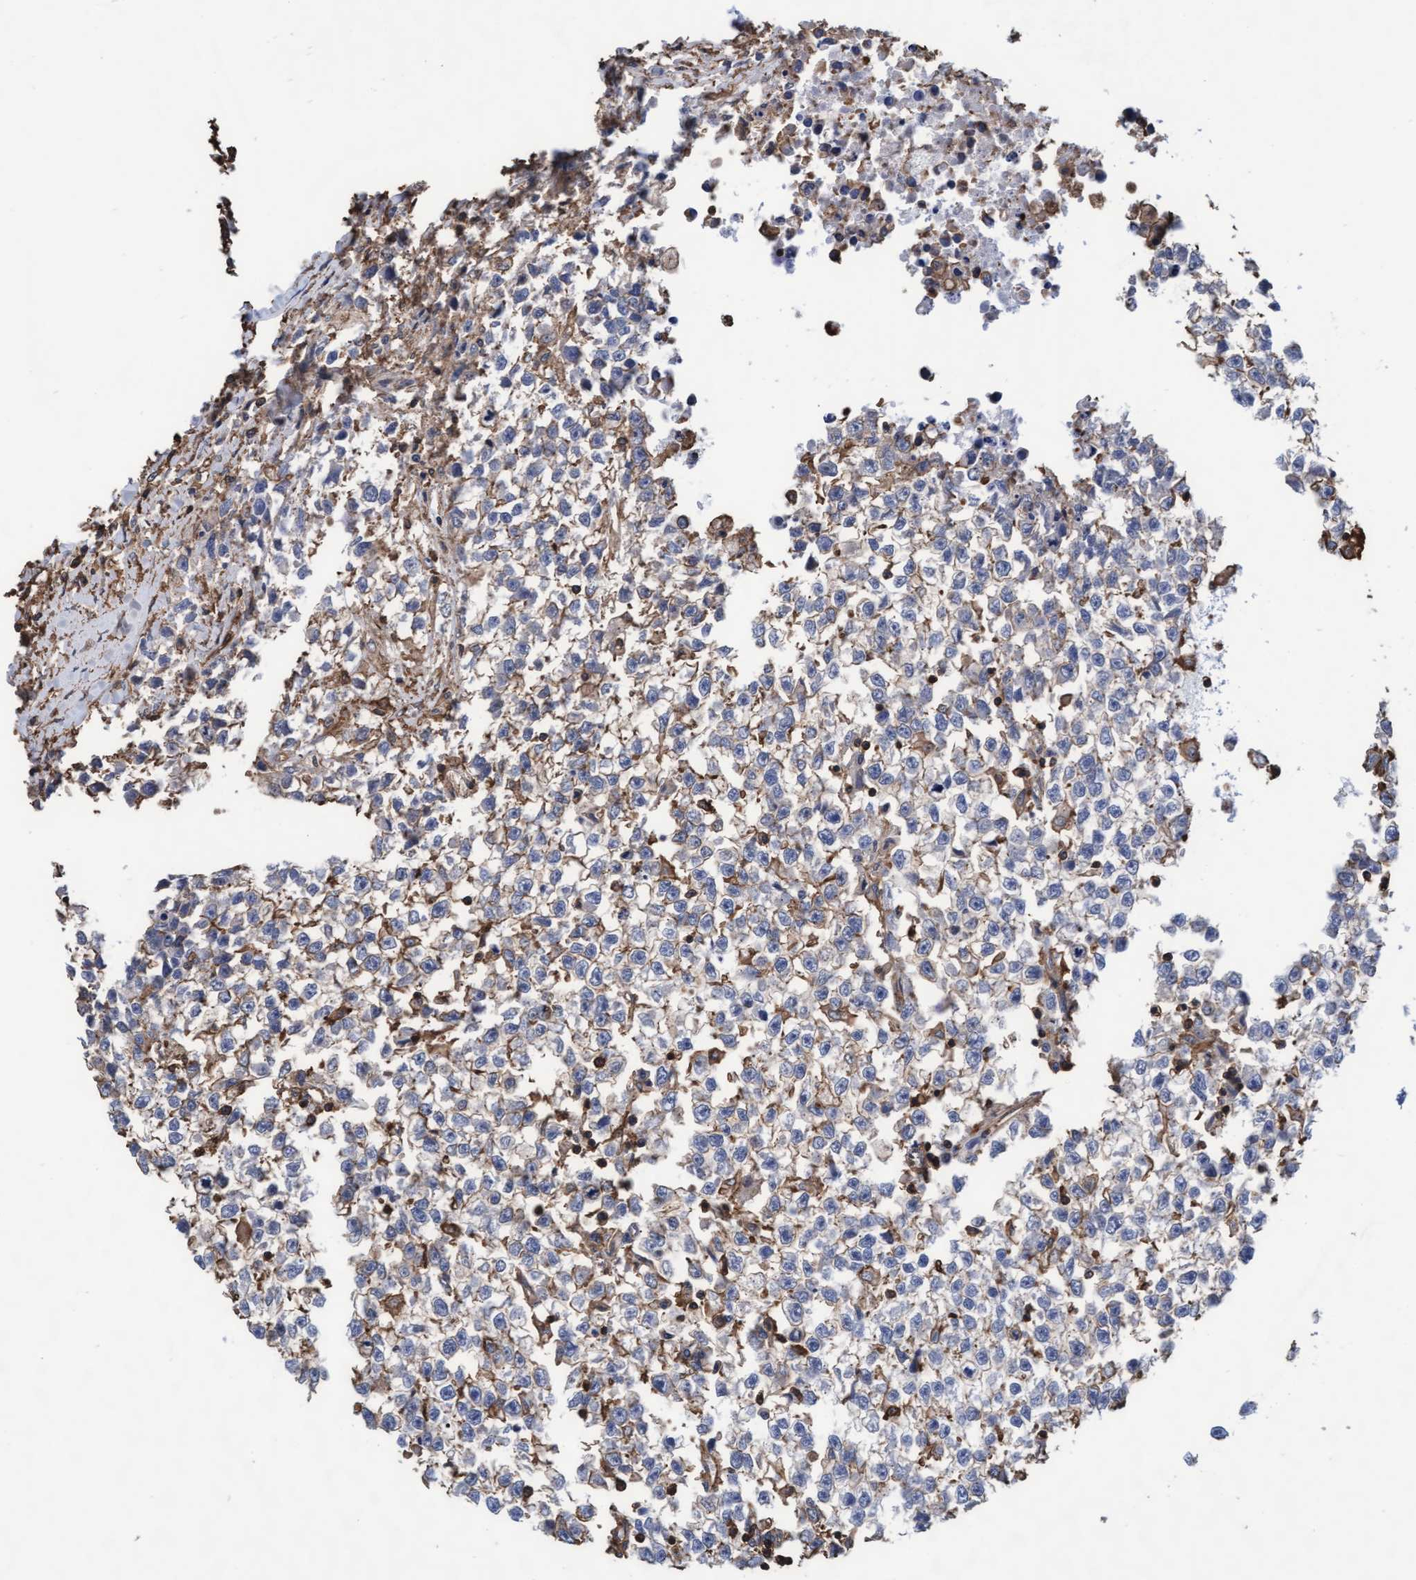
{"staining": {"intensity": "weak", "quantity": "25%-75%", "location": "cytoplasmic/membranous"}, "tissue": "testis cancer", "cell_type": "Tumor cells", "image_type": "cancer", "snomed": [{"axis": "morphology", "description": "Seminoma, NOS"}, {"axis": "morphology", "description": "Carcinoma, Embryonal, NOS"}, {"axis": "topography", "description": "Testis"}], "caption": "Immunohistochemical staining of testis cancer (embryonal carcinoma) reveals low levels of weak cytoplasmic/membranous protein positivity in approximately 25%-75% of tumor cells.", "gene": "GRHPR", "patient": {"sex": "male", "age": 51}}